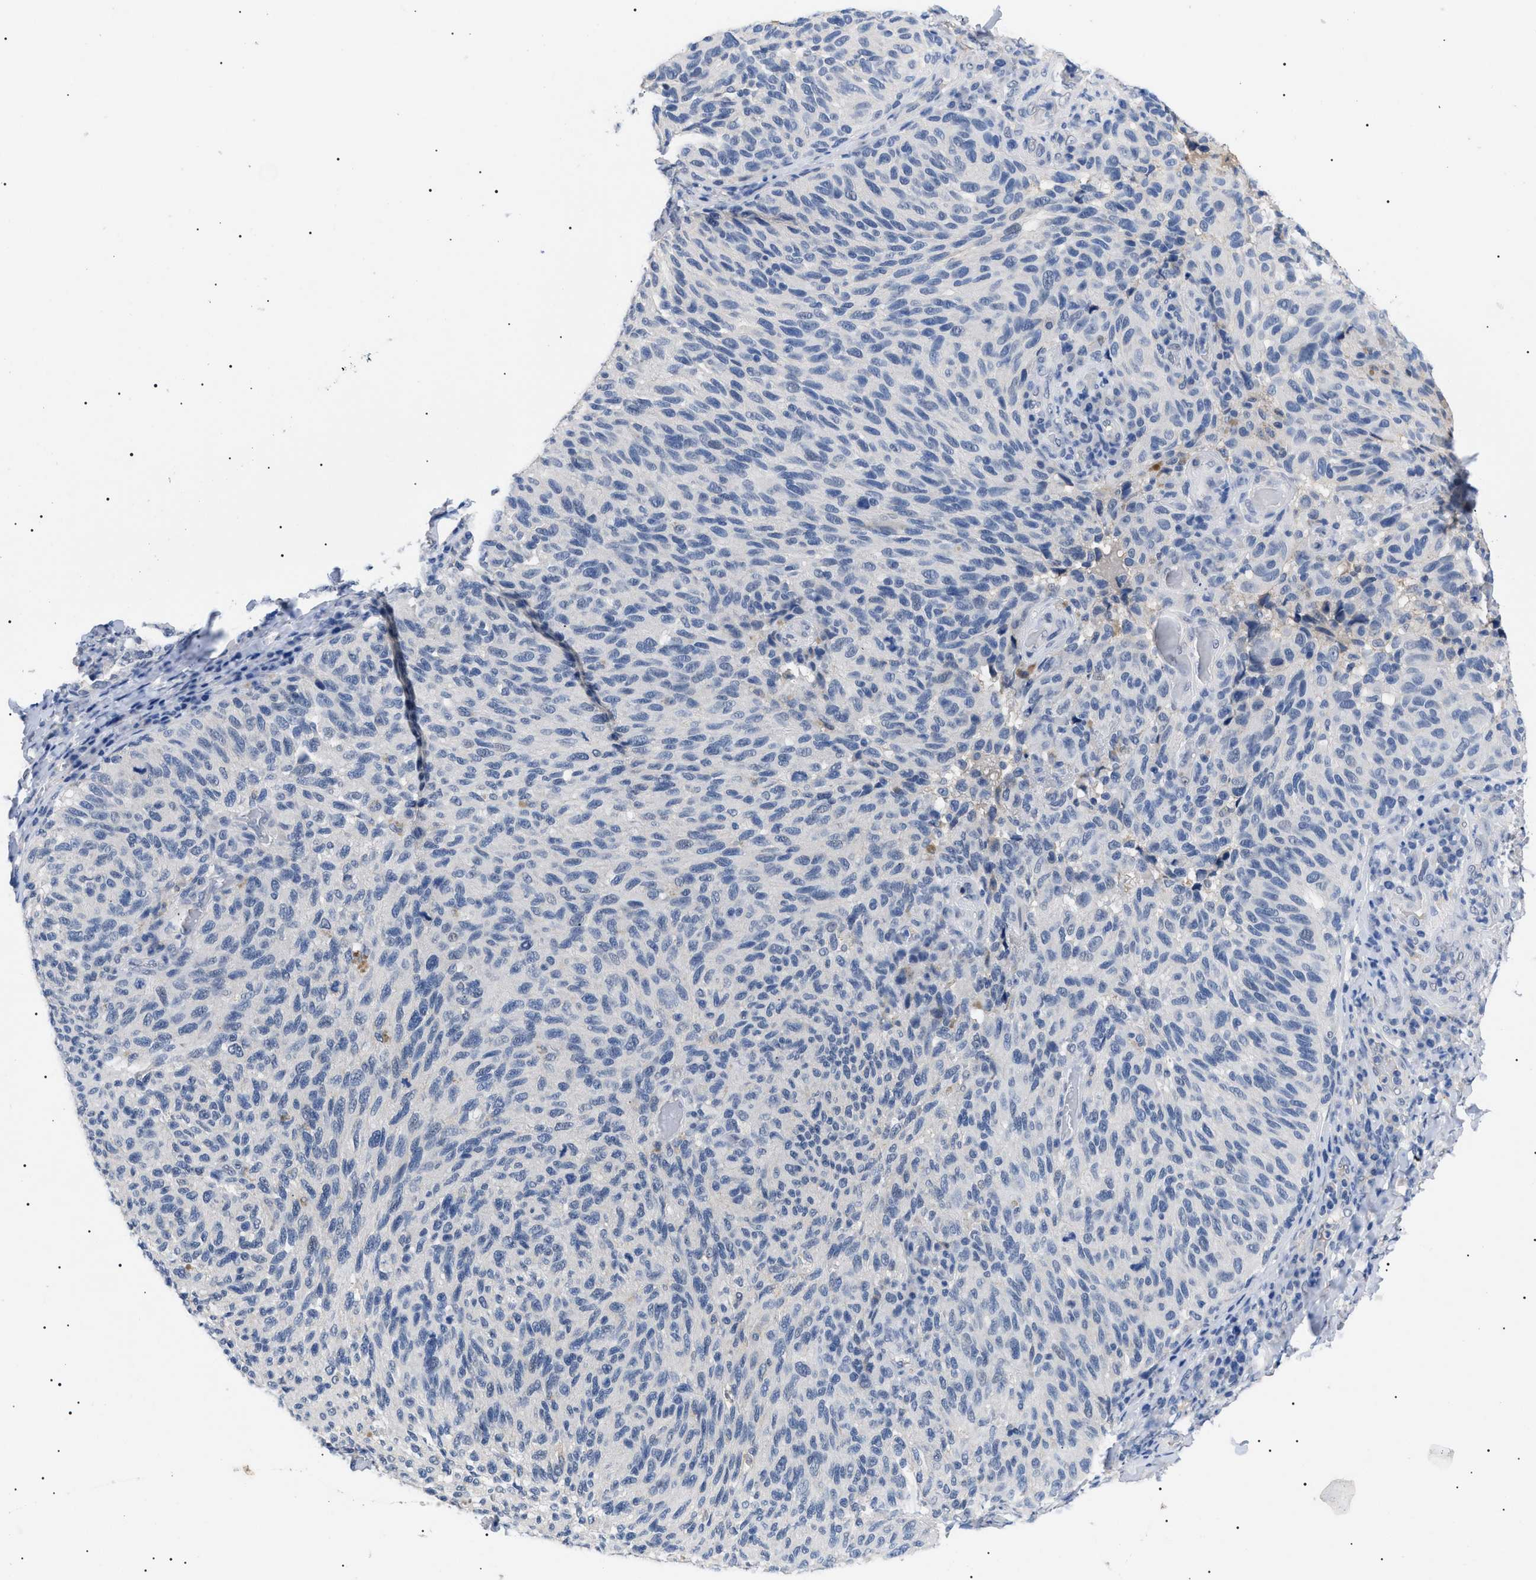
{"staining": {"intensity": "negative", "quantity": "none", "location": "none"}, "tissue": "melanoma", "cell_type": "Tumor cells", "image_type": "cancer", "snomed": [{"axis": "morphology", "description": "Malignant melanoma, NOS"}, {"axis": "topography", "description": "Skin"}], "caption": "Human melanoma stained for a protein using IHC shows no expression in tumor cells.", "gene": "PRRT2", "patient": {"sex": "female", "age": 73}}